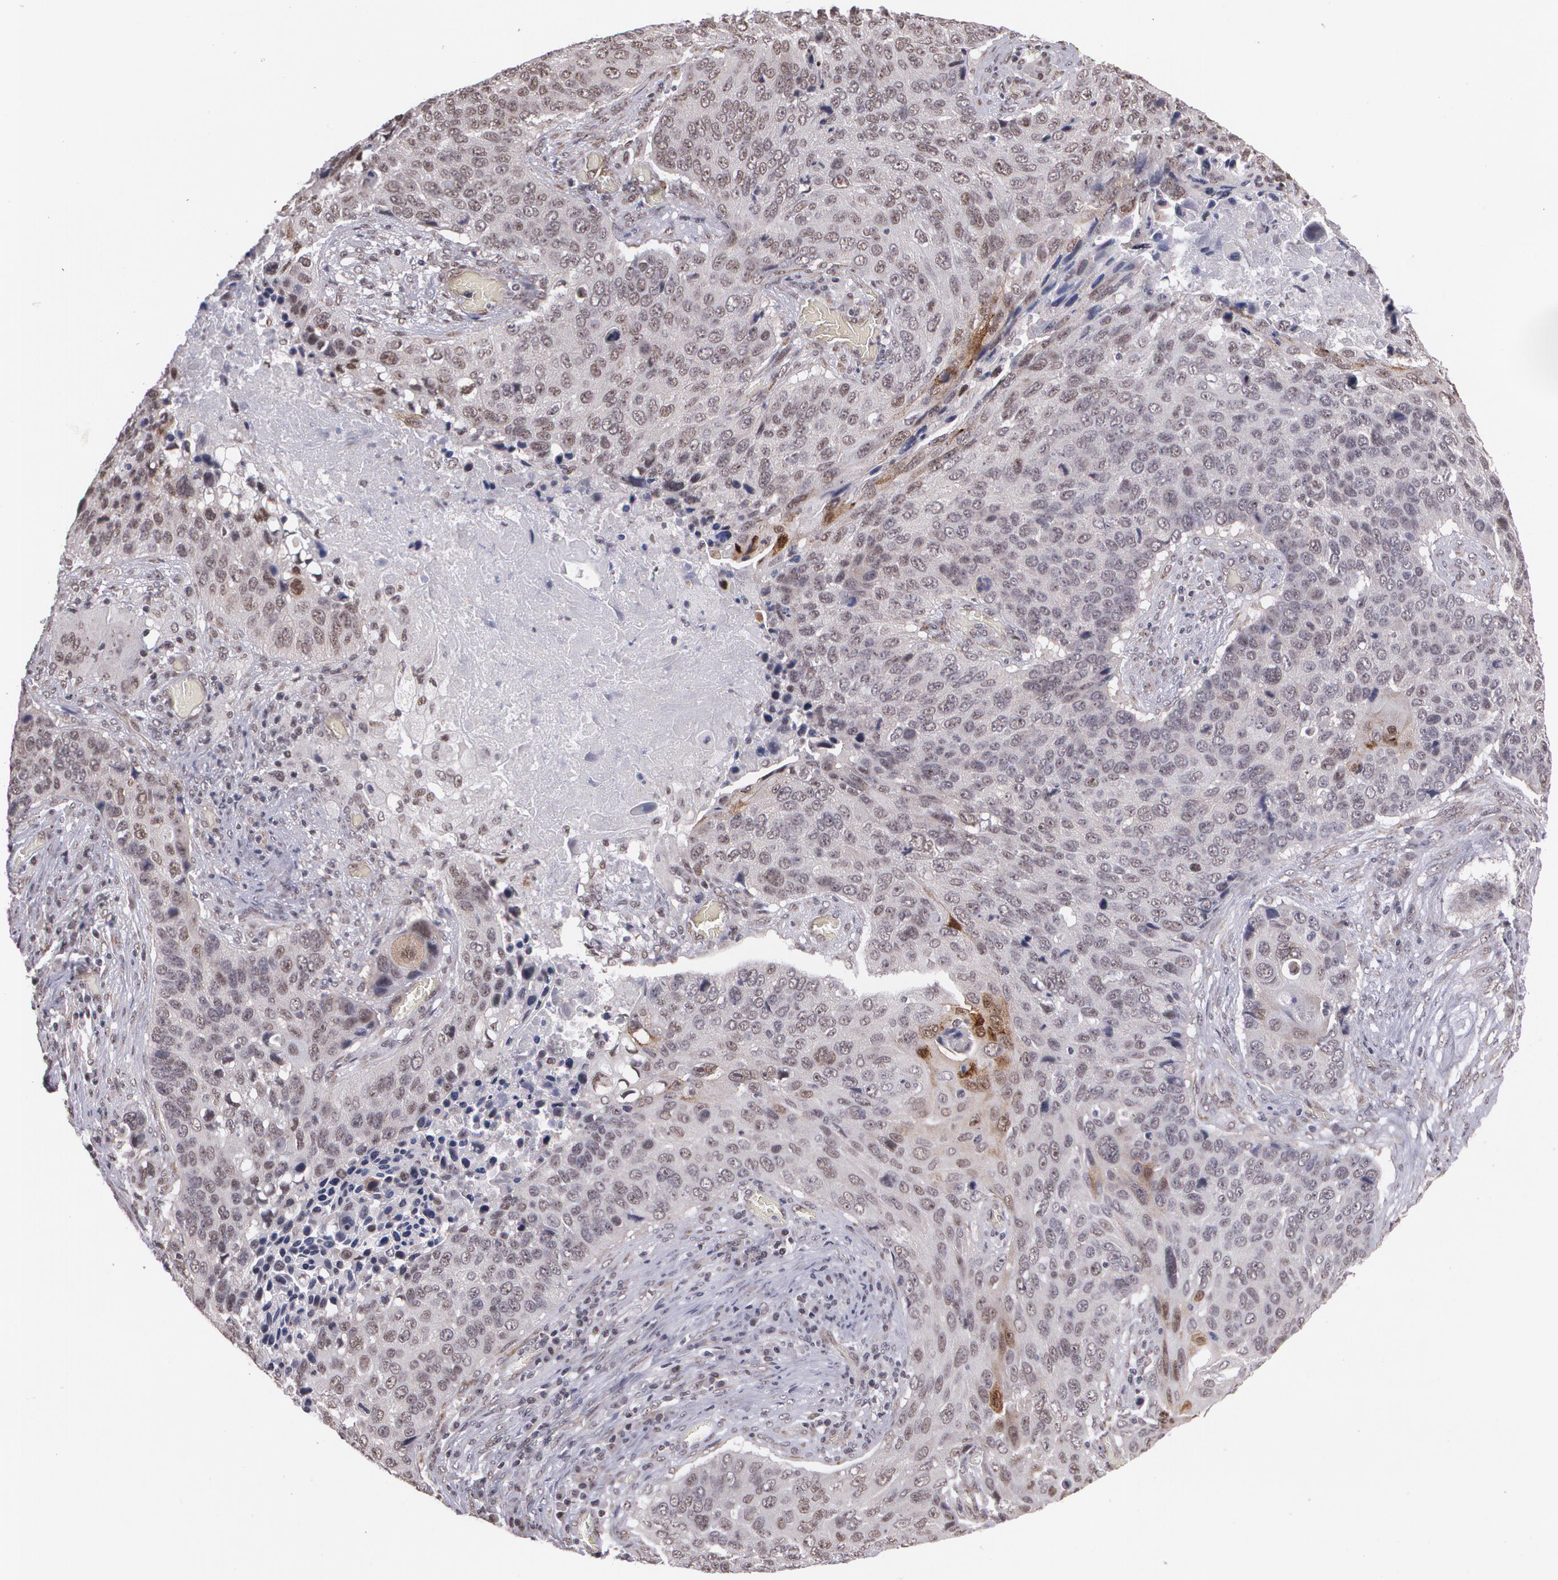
{"staining": {"intensity": "moderate", "quantity": "<25%", "location": "cytoplasmic/membranous,nuclear"}, "tissue": "lung cancer", "cell_type": "Tumor cells", "image_type": "cancer", "snomed": [{"axis": "morphology", "description": "Squamous cell carcinoma, NOS"}, {"axis": "topography", "description": "Lung"}], "caption": "This histopathology image displays immunohistochemistry (IHC) staining of human lung squamous cell carcinoma, with low moderate cytoplasmic/membranous and nuclear expression in about <25% of tumor cells.", "gene": "C6orf15", "patient": {"sex": "male", "age": 68}}